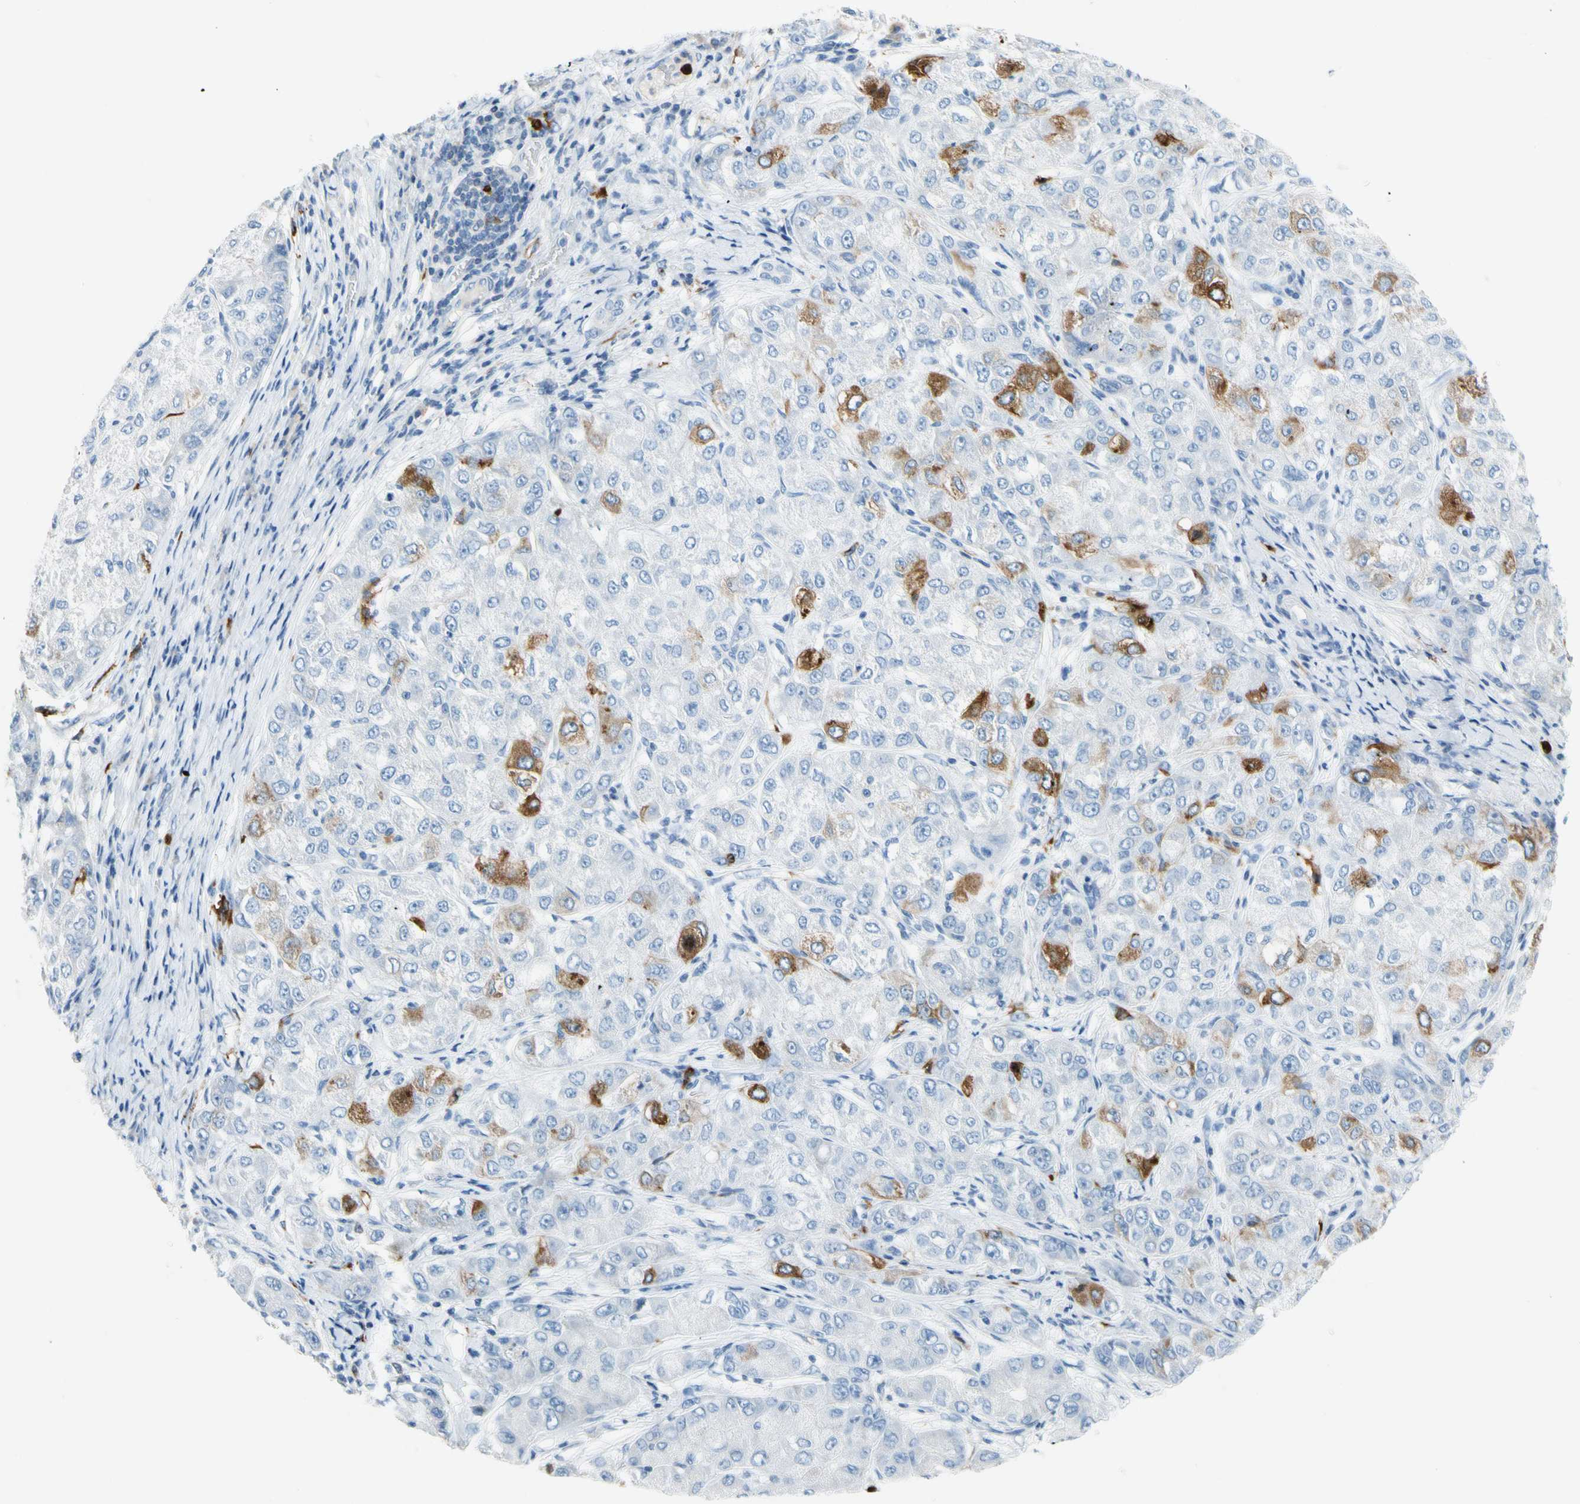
{"staining": {"intensity": "moderate", "quantity": "<25%", "location": "cytoplasmic/membranous"}, "tissue": "liver cancer", "cell_type": "Tumor cells", "image_type": "cancer", "snomed": [{"axis": "morphology", "description": "Carcinoma, Hepatocellular, NOS"}, {"axis": "topography", "description": "Liver"}], "caption": "High-power microscopy captured an immunohistochemistry photomicrograph of liver cancer (hepatocellular carcinoma), revealing moderate cytoplasmic/membranous expression in about <25% of tumor cells.", "gene": "TACC3", "patient": {"sex": "male", "age": 80}}